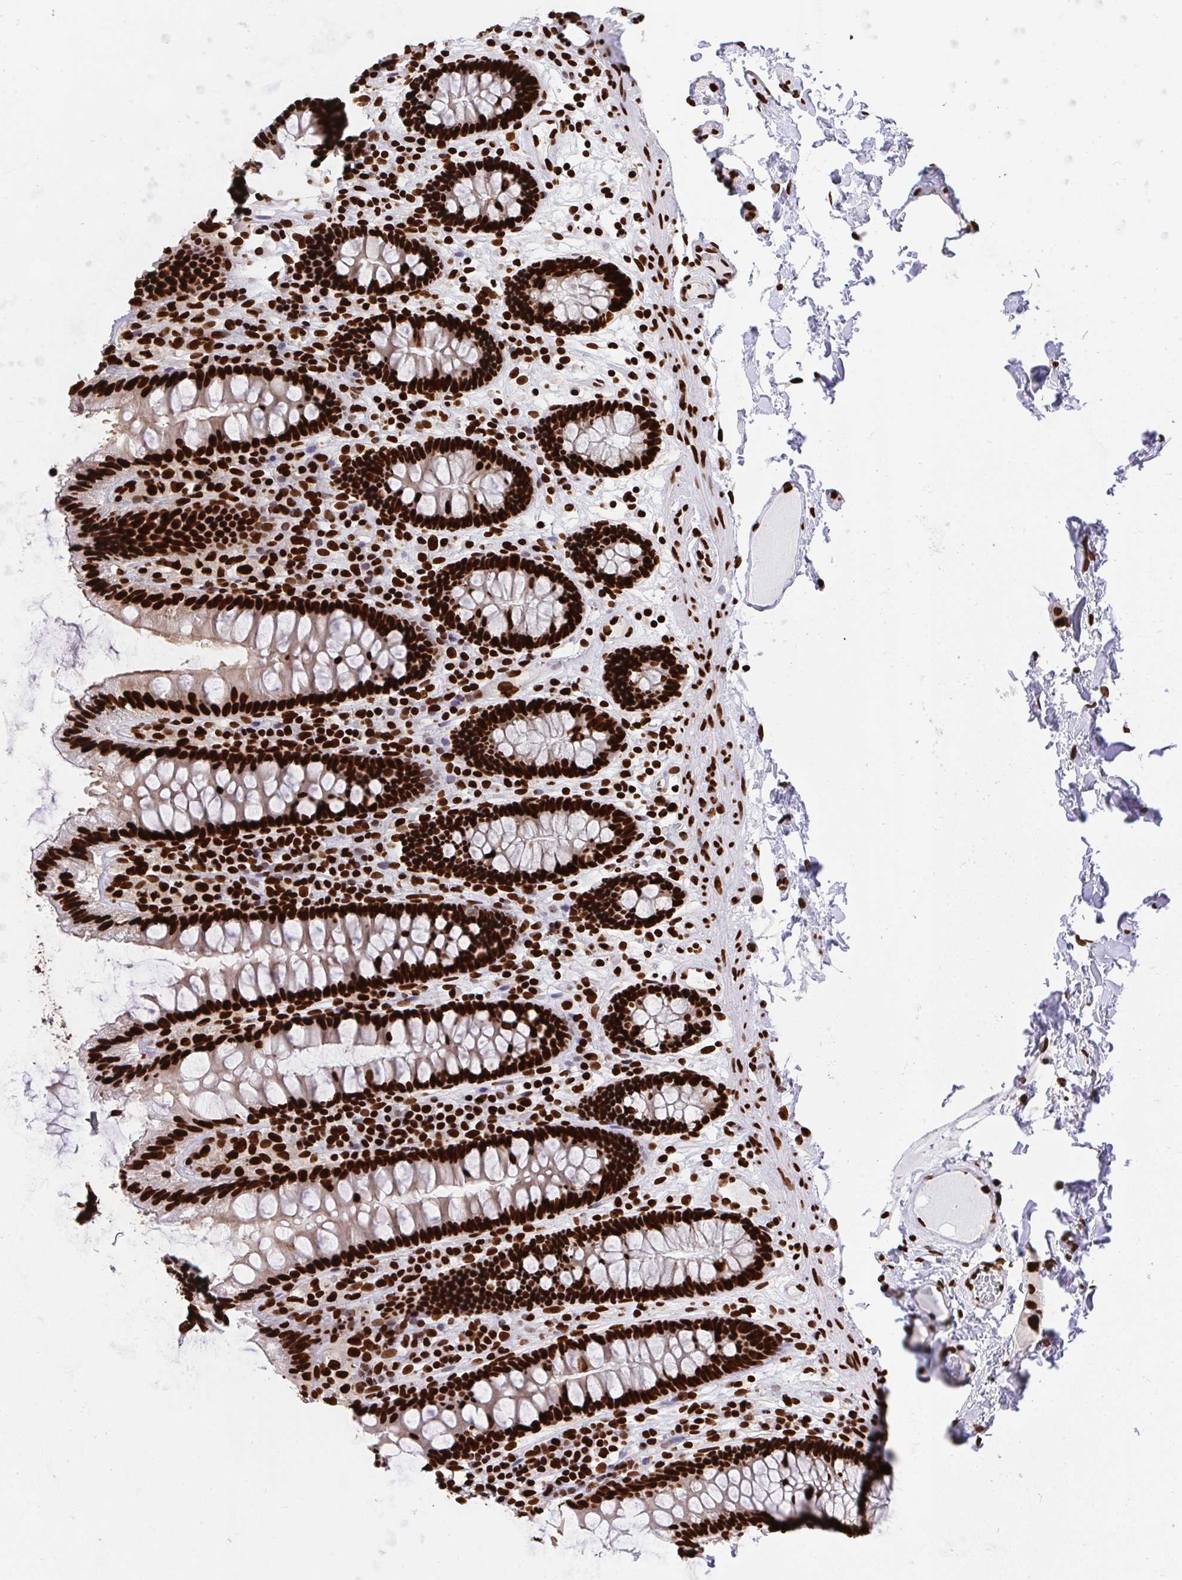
{"staining": {"intensity": "strong", "quantity": ">75%", "location": "nuclear"}, "tissue": "colon", "cell_type": "Endothelial cells", "image_type": "normal", "snomed": [{"axis": "morphology", "description": "Normal tissue, NOS"}, {"axis": "topography", "description": "Colon"}], "caption": "The photomicrograph shows a brown stain indicating the presence of a protein in the nuclear of endothelial cells in colon. (DAB IHC with brightfield microscopy, high magnification).", "gene": "HNRNPL", "patient": {"sex": "male", "age": 84}}